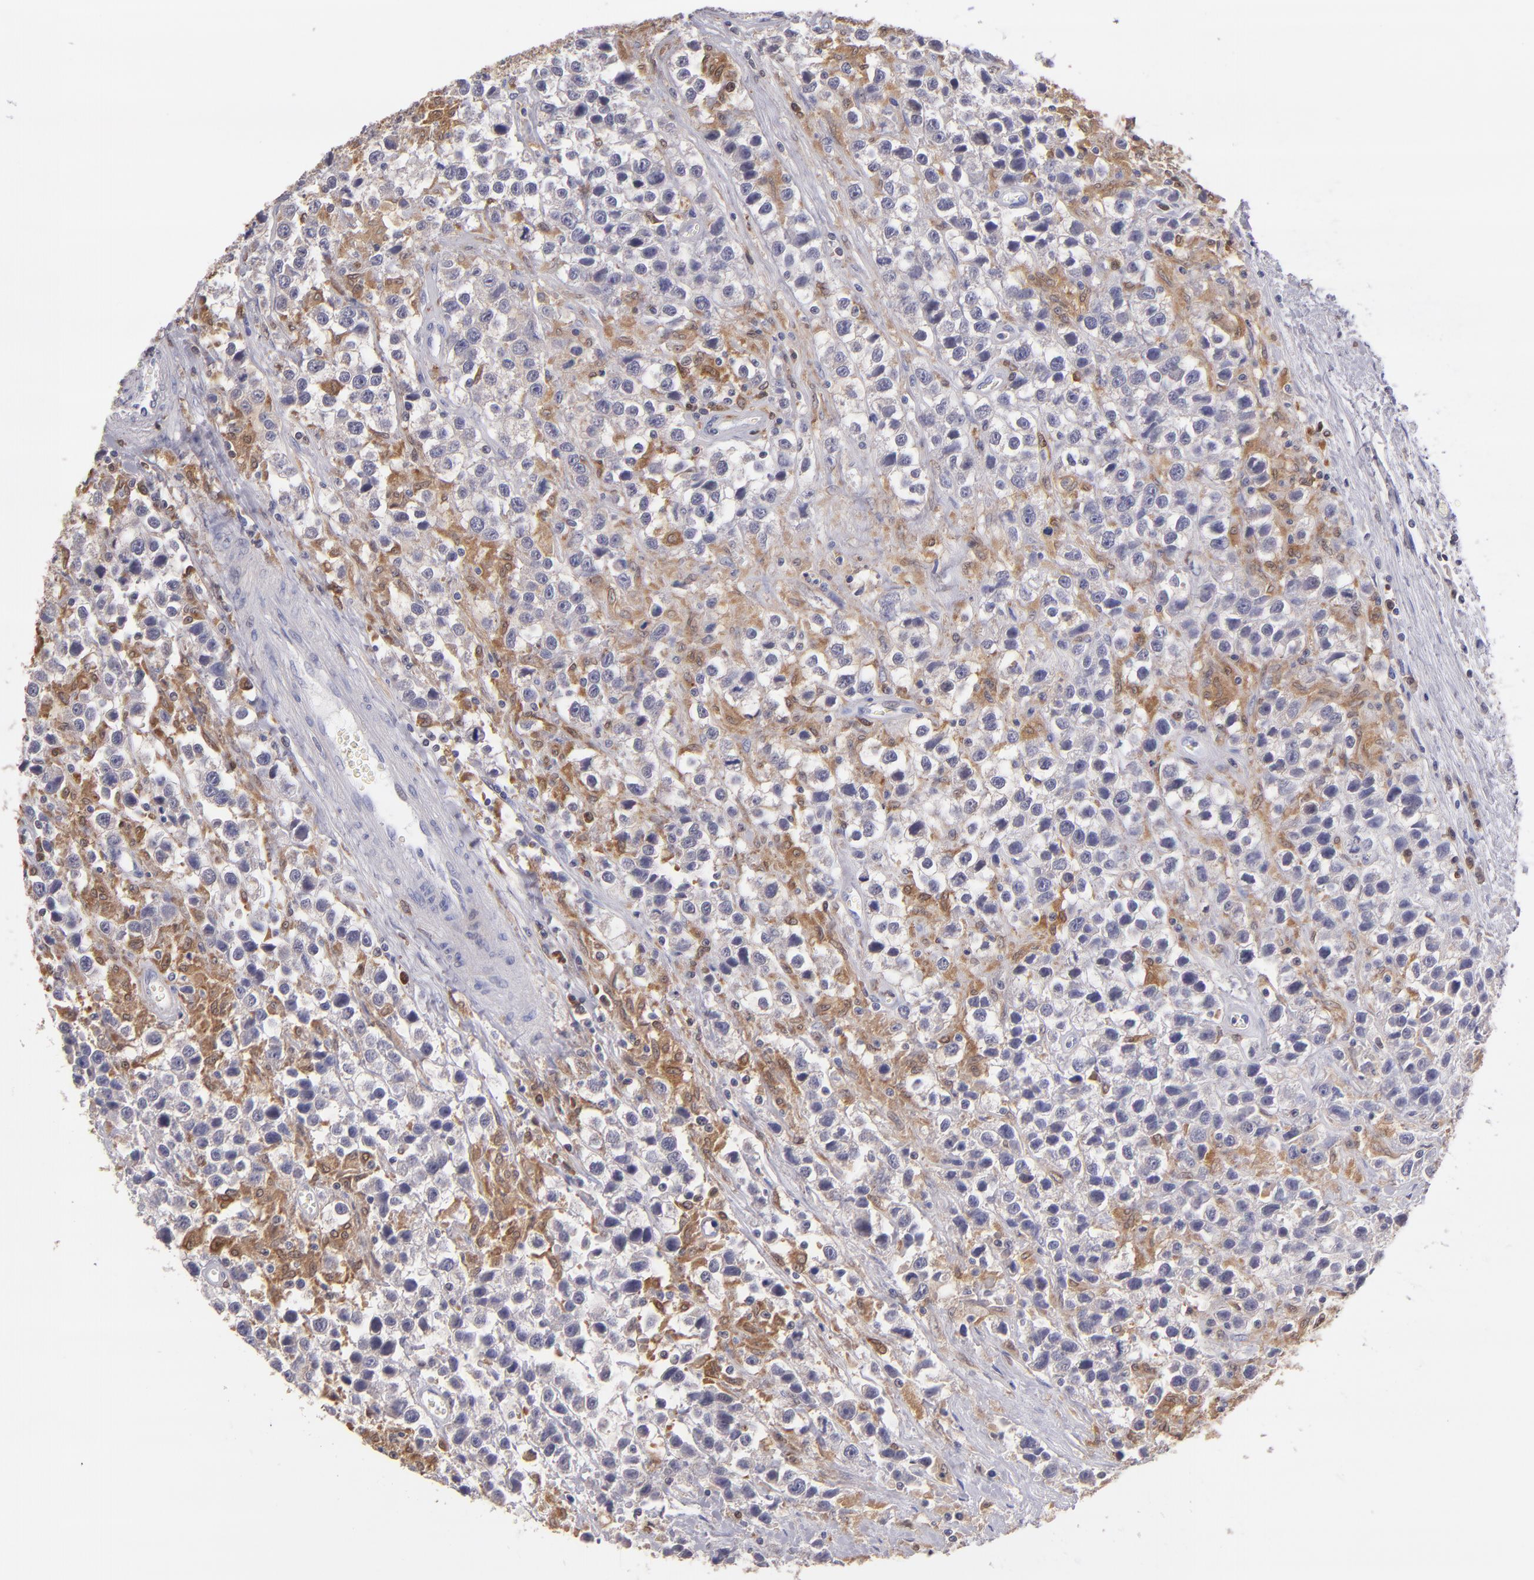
{"staining": {"intensity": "moderate", "quantity": "25%-75%", "location": "cytoplasmic/membranous"}, "tissue": "testis cancer", "cell_type": "Tumor cells", "image_type": "cancer", "snomed": [{"axis": "morphology", "description": "Seminoma, NOS"}, {"axis": "topography", "description": "Testis"}], "caption": "IHC (DAB (3,3'-diaminobenzidine)) staining of human testis cancer (seminoma) reveals moderate cytoplasmic/membranous protein staining in about 25%-75% of tumor cells. (DAB IHC, brown staining for protein, blue staining for nuclei).", "gene": "PRKCD", "patient": {"sex": "male", "age": 43}}